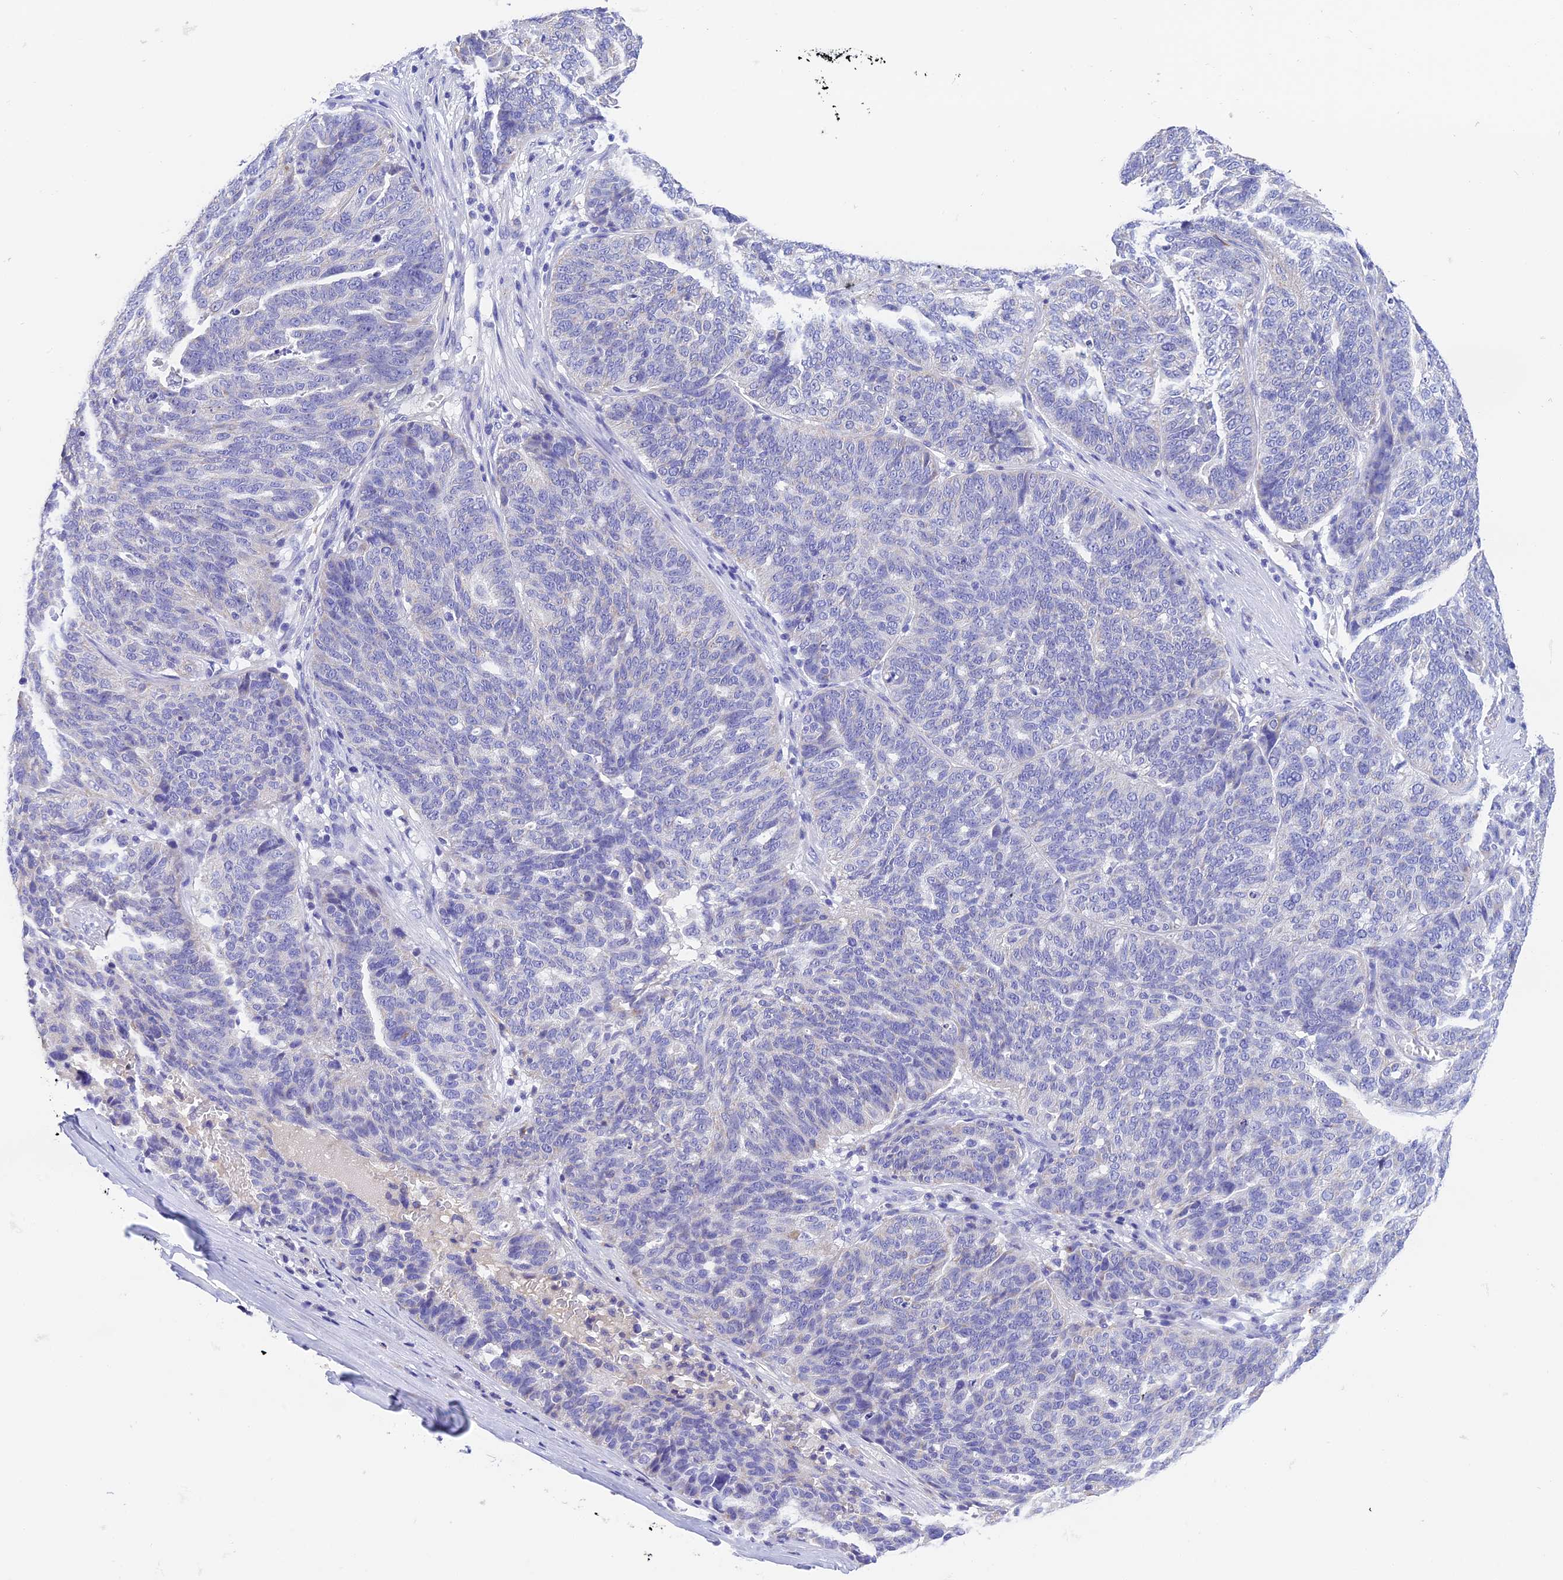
{"staining": {"intensity": "negative", "quantity": "none", "location": "none"}, "tissue": "ovarian cancer", "cell_type": "Tumor cells", "image_type": "cancer", "snomed": [{"axis": "morphology", "description": "Cystadenocarcinoma, serous, NOS"}, {"axis": "topography", "description": "Ovary"}], "caption": "Immunohistochemistry of human serous cystadenocarcinoma (ovarian) demonstrates no expression in tumor cells. Brightfield microscopy of immunohistochemistry (IHC) stained with DAB (3,3'-diaminobenzidine) (brown) and hematoxylin (blue), captured at high magnification.", "gene": "MS4A5", "patient": {"sex": "female", "age": 59}}